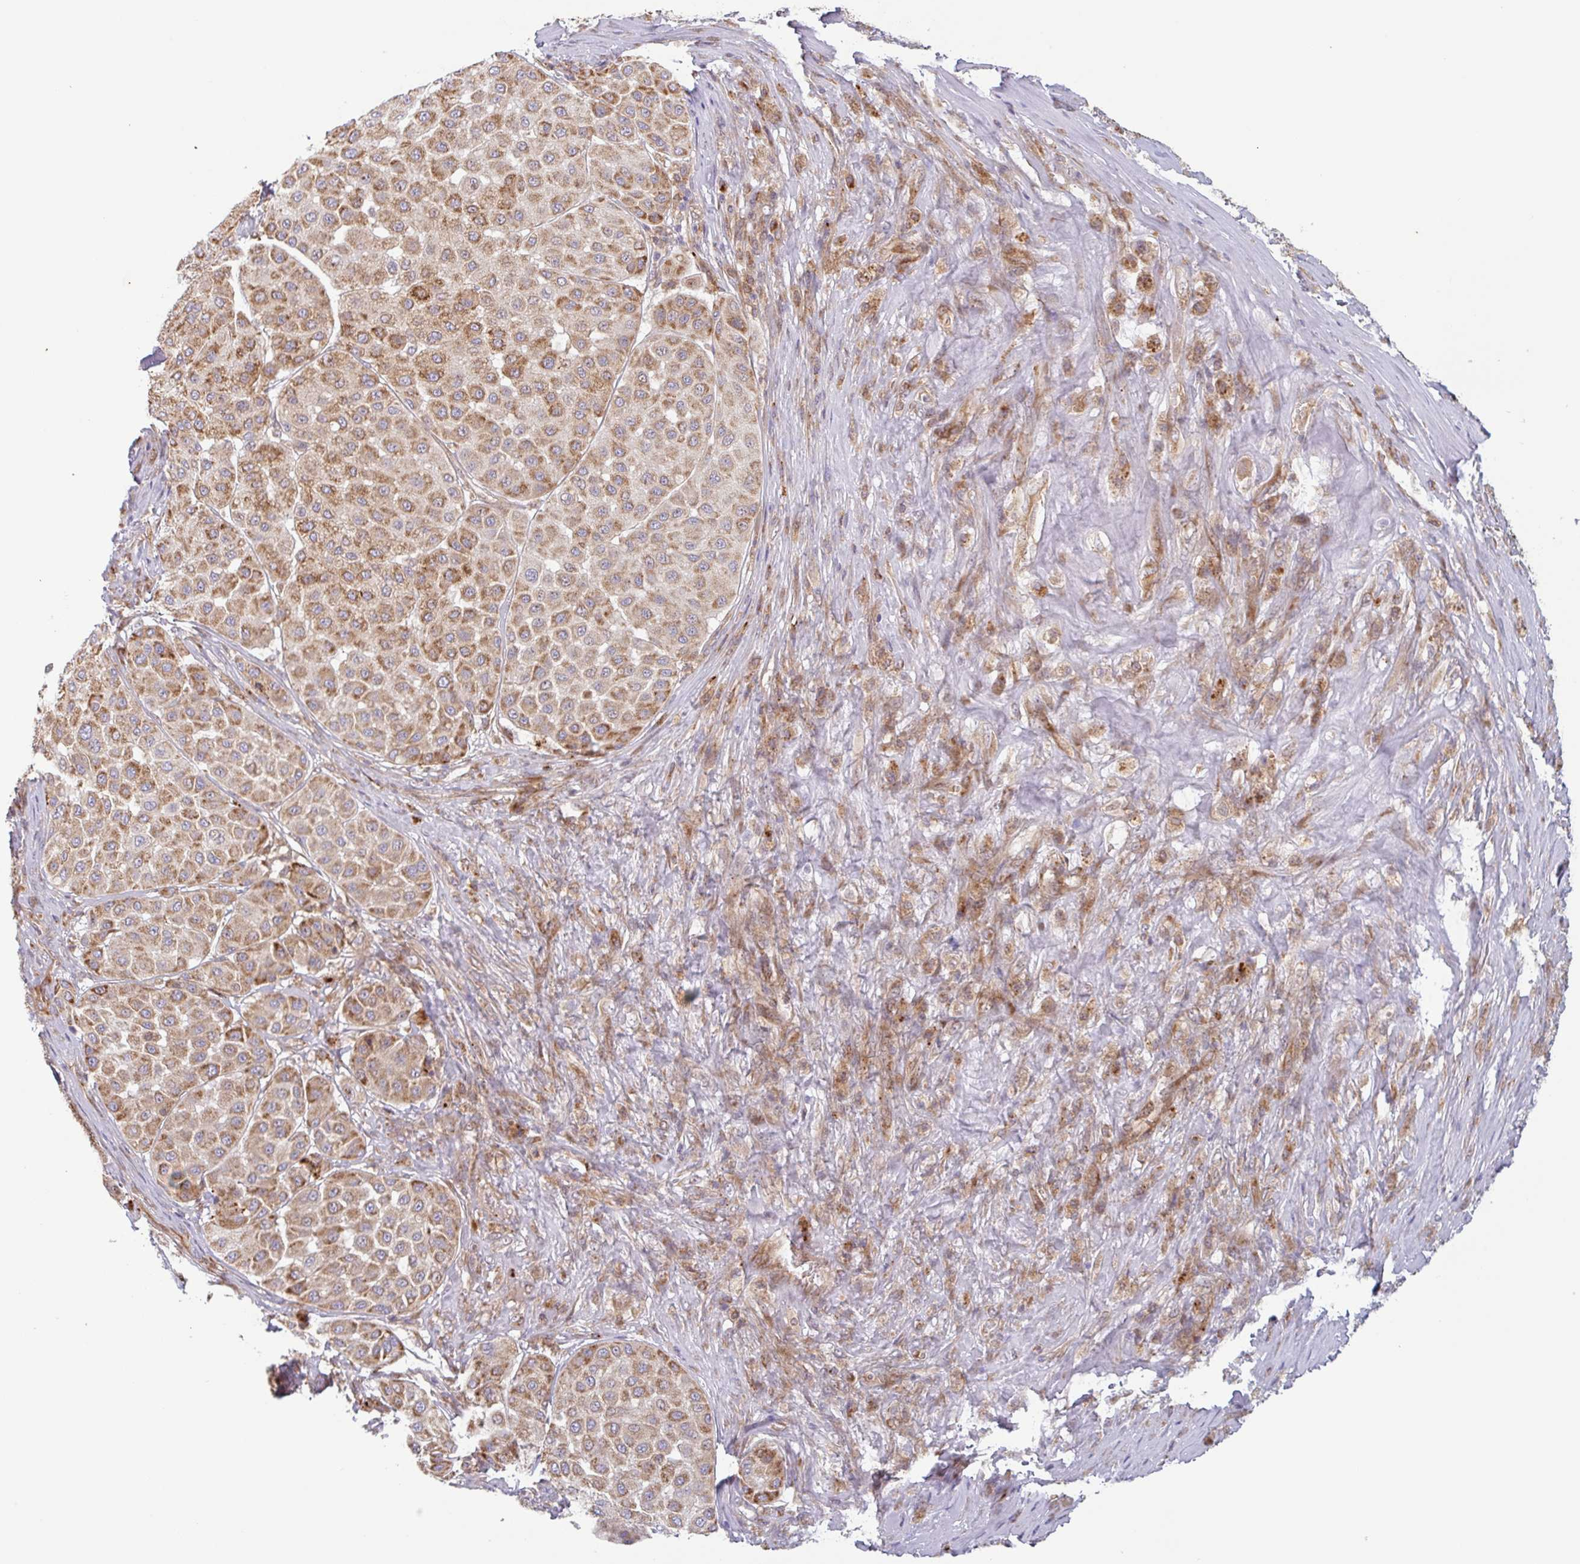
{"staining": {"intensity": "moderate", "quantity": ">75%", "location": "cytoplasmic/membranous"}, "tissue": "melanoma", "cell_type": "Tumor cells", "image_type": "cancer", "snomed": [{"axis": "morphology", "description": "Malignant melanoma, Metastatic site"}, {"axis": "topography", "description": "Smooth muscle"}], "caption": "Immunohistochemical staining of human malignant melanoma (metastatic site) exhibits moderate cytoplasmic/membranous protein staining in approximately >75% of tumor cells.", "gene": "RIT1", "patient": {"sex": "male", "age": 41}}